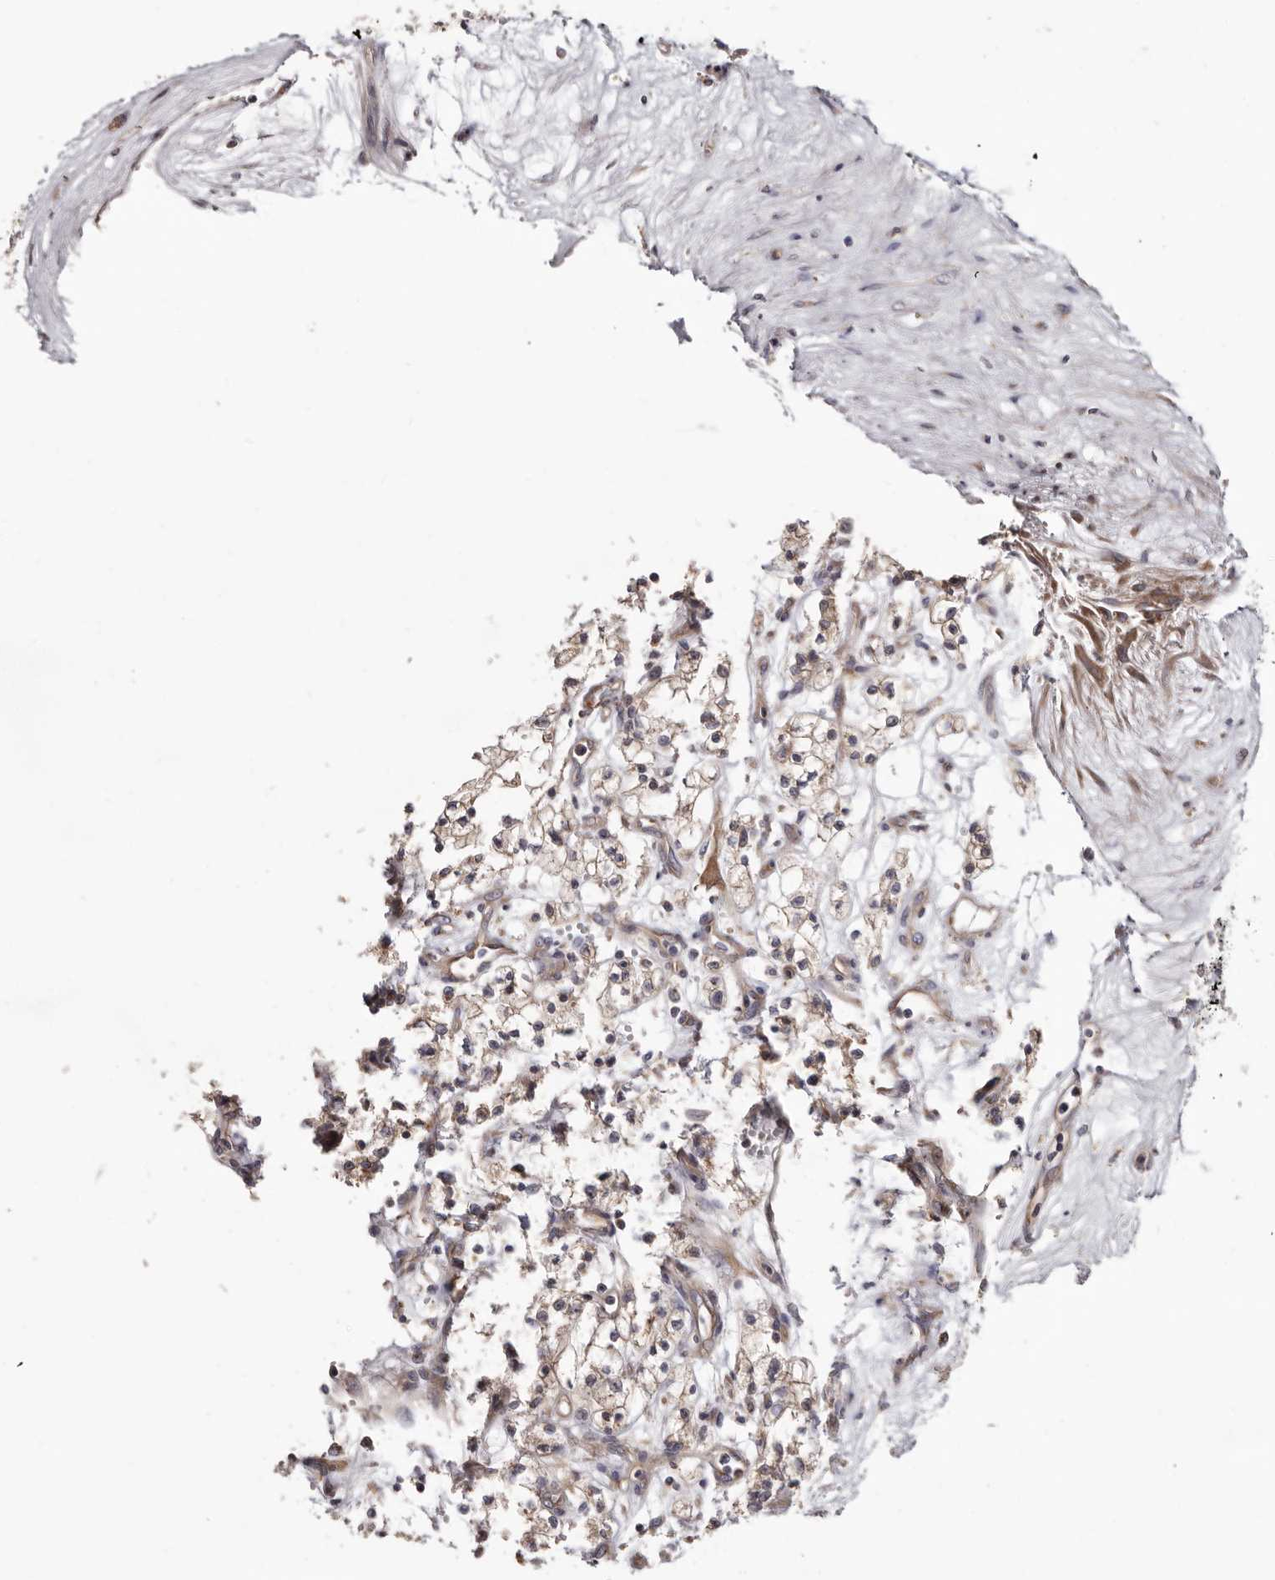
{"staining": {"intensity": "weak", "quantity": "<25%", "location": "cytoplasmic/membranous"}, "tissue": "renal cancer", "cell_type": "Tumor cells", "image_type": "cancer", "snomed": [{"axis": "morphology", "description": "Adenocarcinoma, NOS"}, {"axis": "topography", "description": "Kidney"}], "caption": "High power microscopy photomicrograph of an immunohistochemistry image of renal adenocarcinoma, revealing no significant positivity in tumor cells. (Immunohistochemistry, brightfield microscopy, high magnification).", "gene": "ASIC5", "patient": {"sex": "male", "age": 59}}